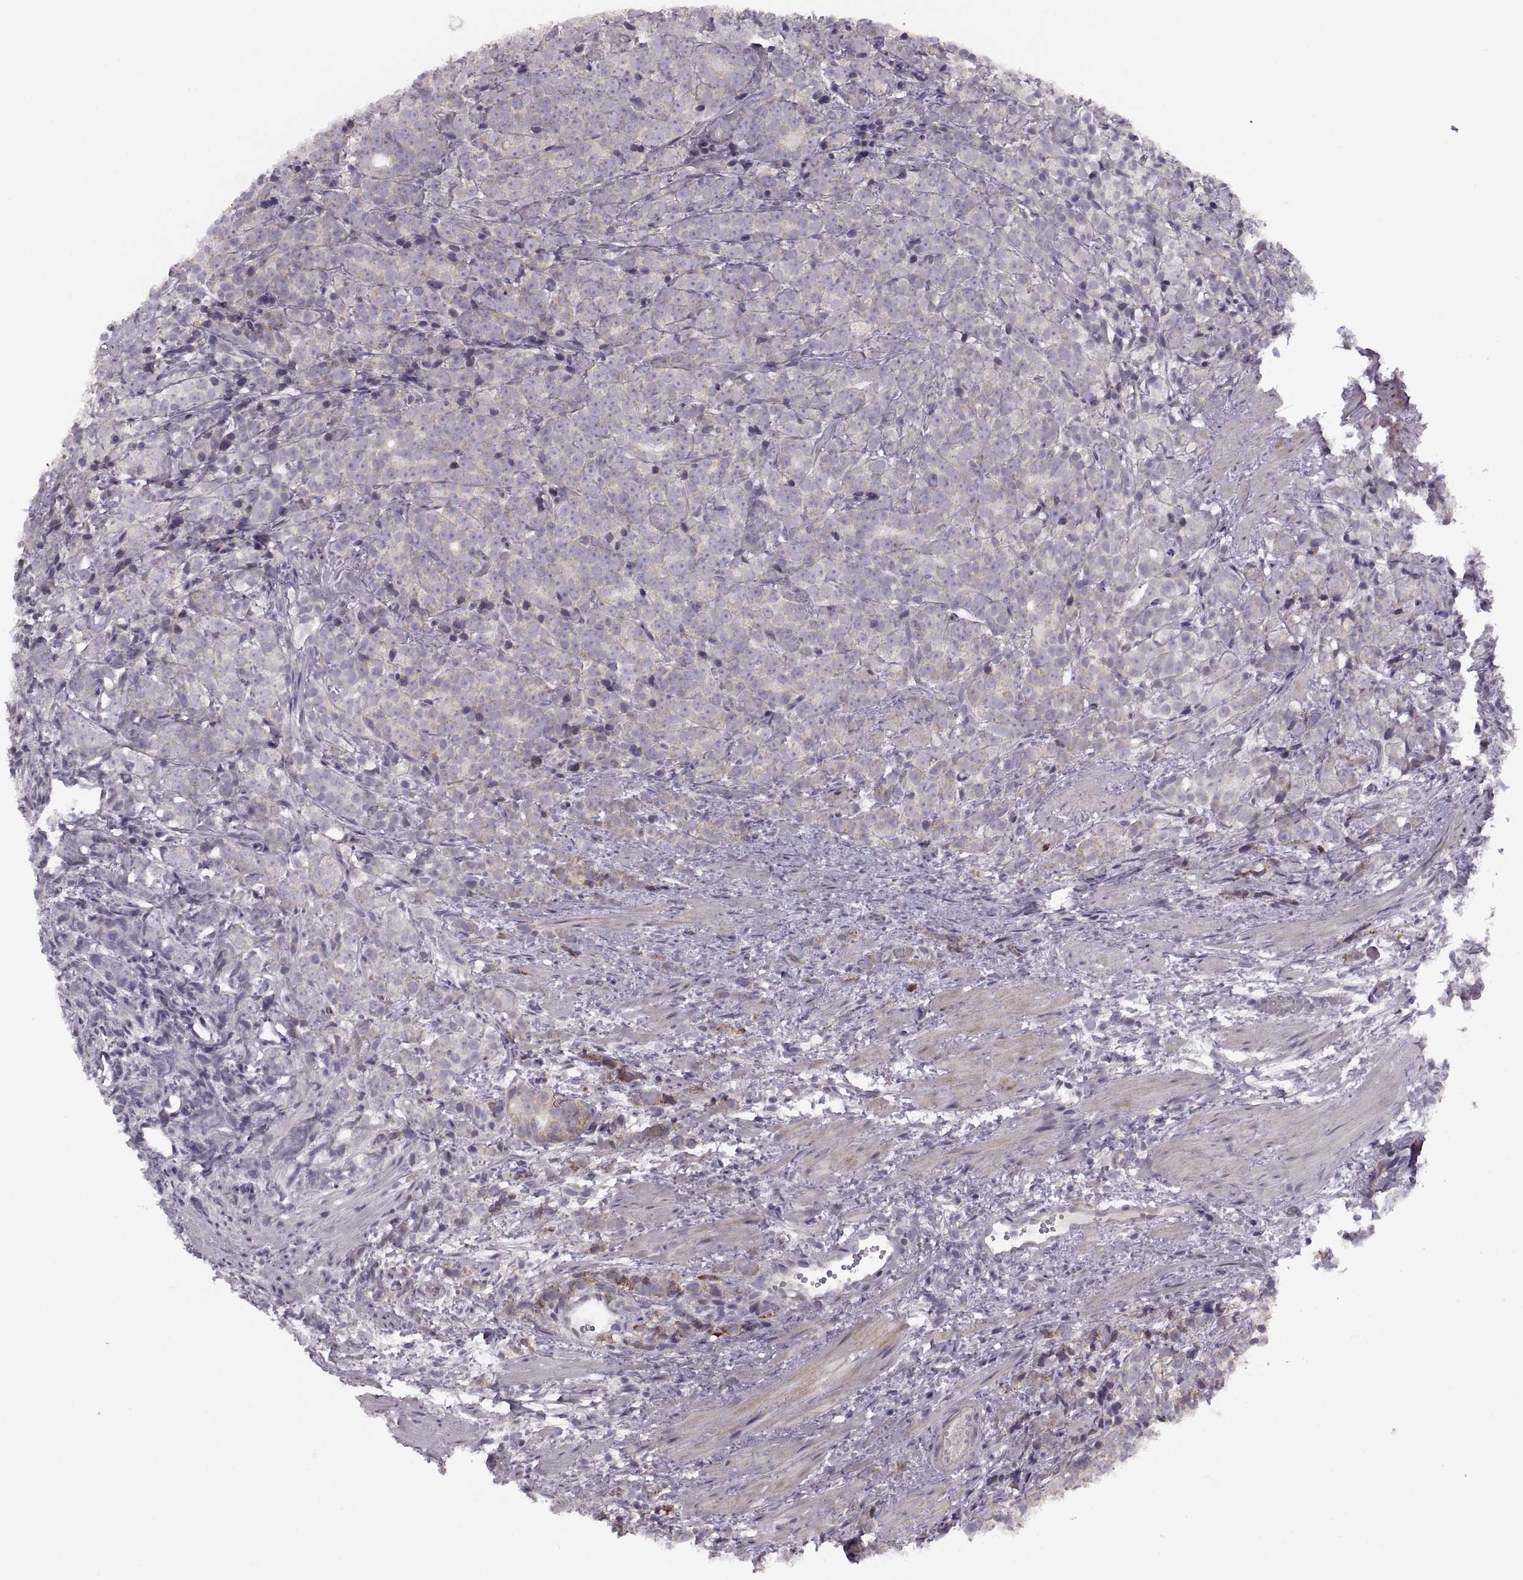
{"staining": {"intensity": "weak", "quantity": ">75%", "location": "cytoplasmic/membranous"}, "tissue": "prostate cancer", "cell_type": "Tumor cells", "image_type": "cancer", "snomed": [{"axis": "morphology", "description": "Adenocarcinoma, High grade"}, {"axis": "topography", "description": "Prostate"}], "caption": "The micrograph exhibits immunohistochemical staining of prostate high-grade adenocarcinoma. There is weak cytoplasmic/membranous positivity is seen in about >75% of tumor cells.", "gene": "PIERCE1", "patient": {"sex": "male", "age": 53}}